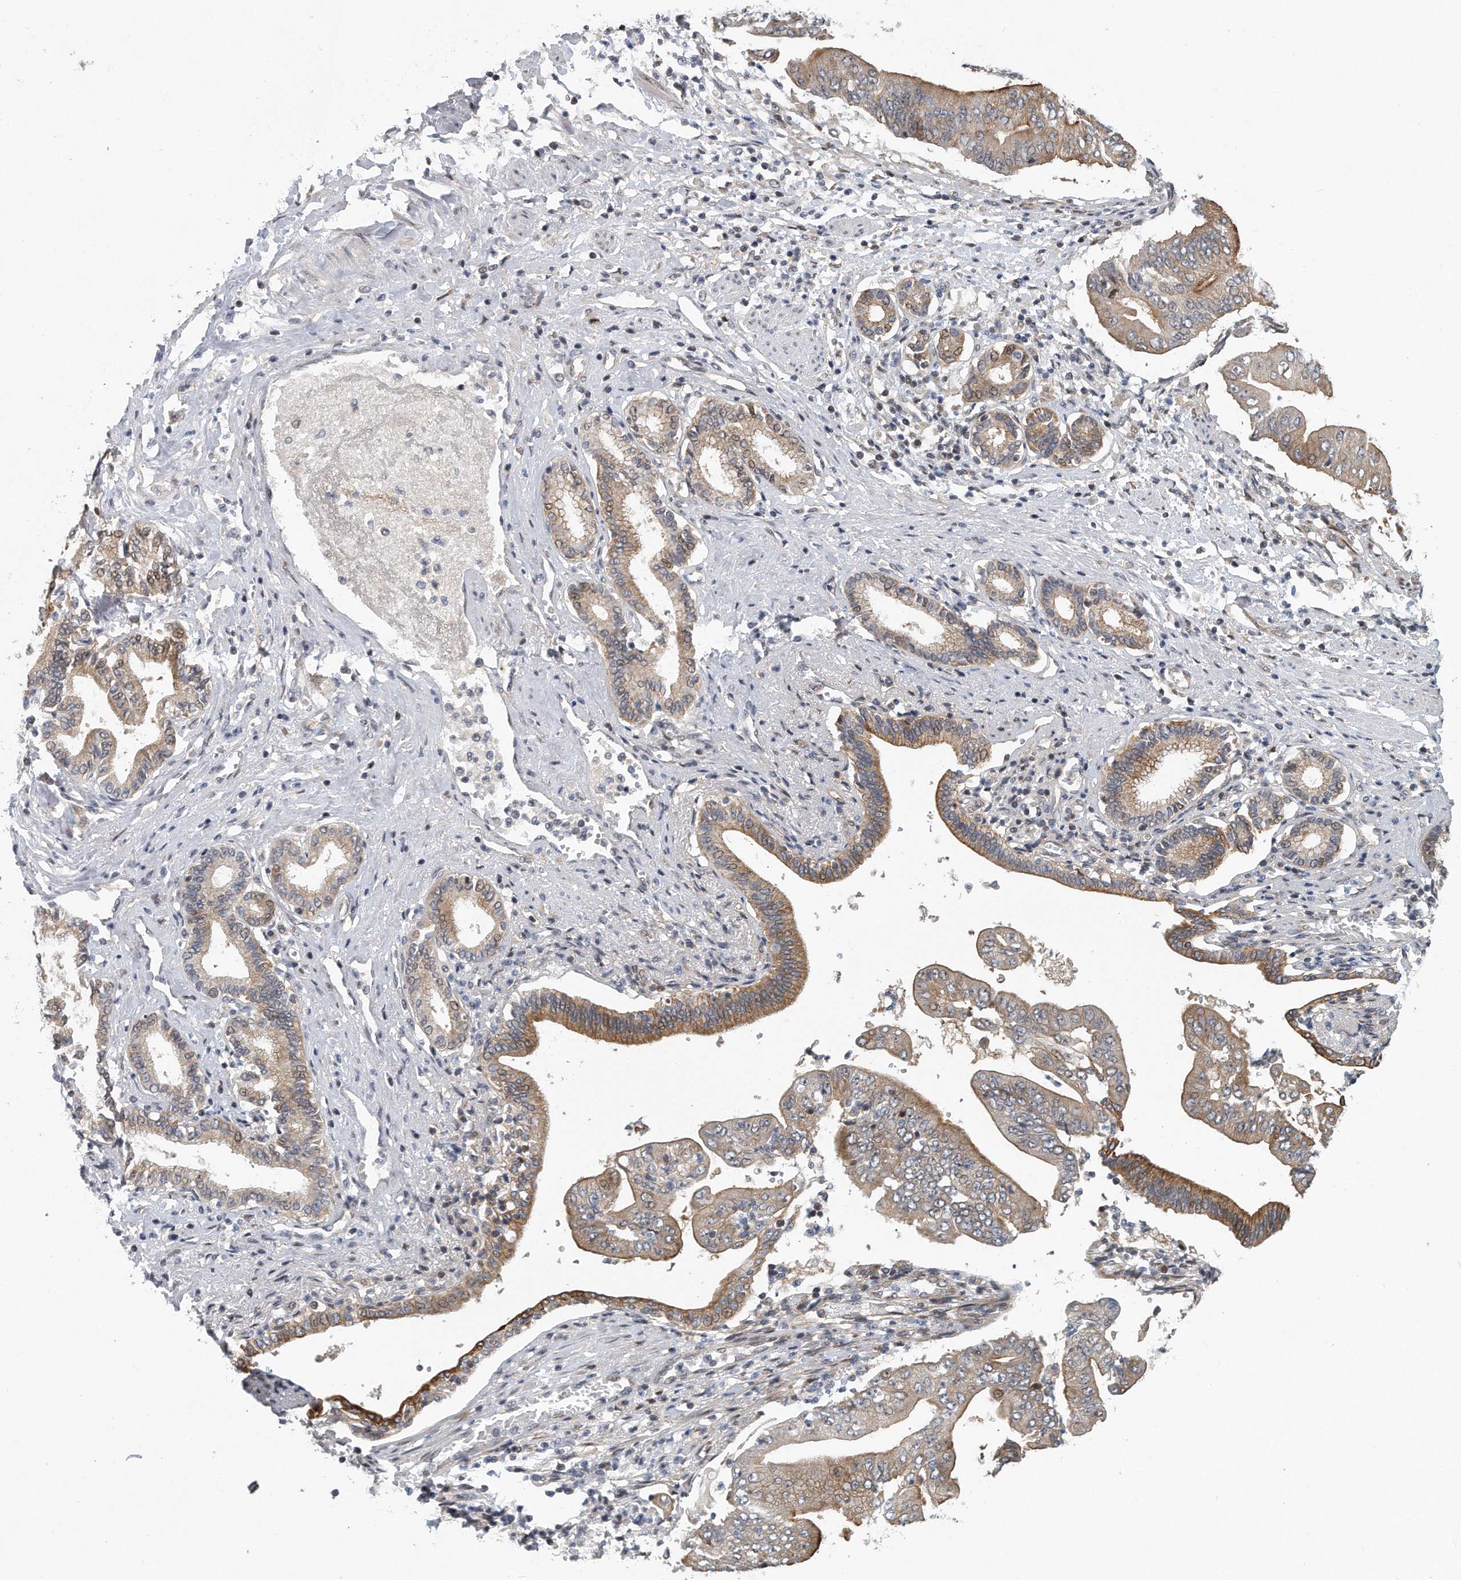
{"staining": {"intensity": "moderate", "quantity": ">75%", "location": "cytoplasmic/membranous"}, "tissue": "pancreatic cancer", "cell_type": "Tumor cells", "image_type": "cancer", "snomed": [{"axis": "morphology", "description": "Adenocarcinoma, NOS"}, {"axis": "topography", "description": "Pancreas"}], "caption": "Brown immunohistochemical staining in pancreatic cancer exhibits moderate cytoplasmic/membranous staining in about >75% of tumor cells. (brown staining indicates protein expression, while blue staining denotes nuclei).", "gene": "PCDH8", "patient": {"sex": "female", "age": 77}}